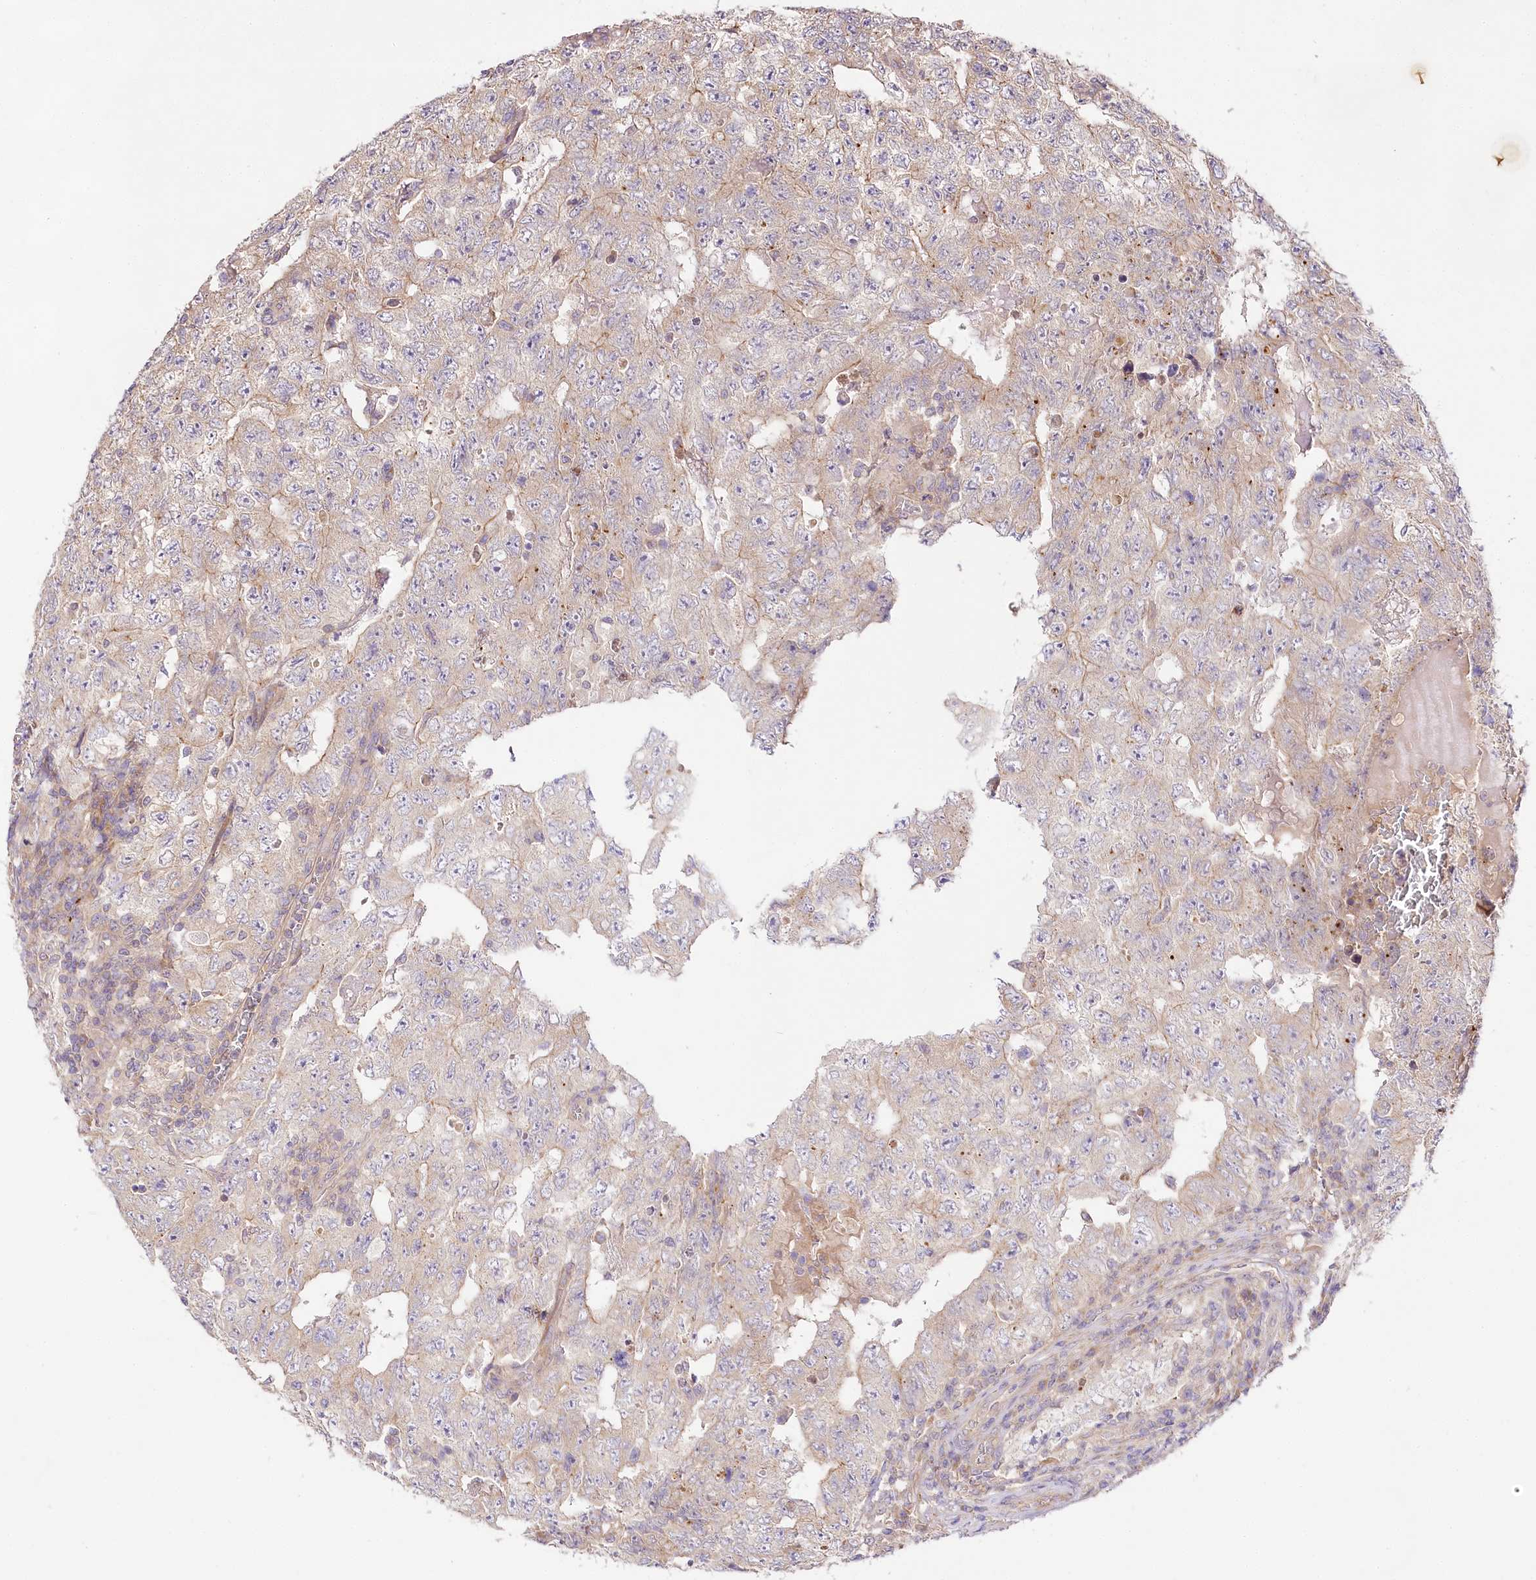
{"staining": {"intensity": "negative", "quantity": "none", "location": "none"}, "tissue": "testis cancer", "cell_type": "Tumor cells", "image_type": "cancer", "snomed": [{"axis": "morphology", "description": "Carcinoma, Embryonal, NOS"}, {"axis": "topography", "description": "Testis"}], "caption": "This is an IHC micrograph of human testis embryonal carcinoma. There is no positivity in tumor cells.", "gene": "PYROXD1", "patient": {"sex": "male", "age": 26}}